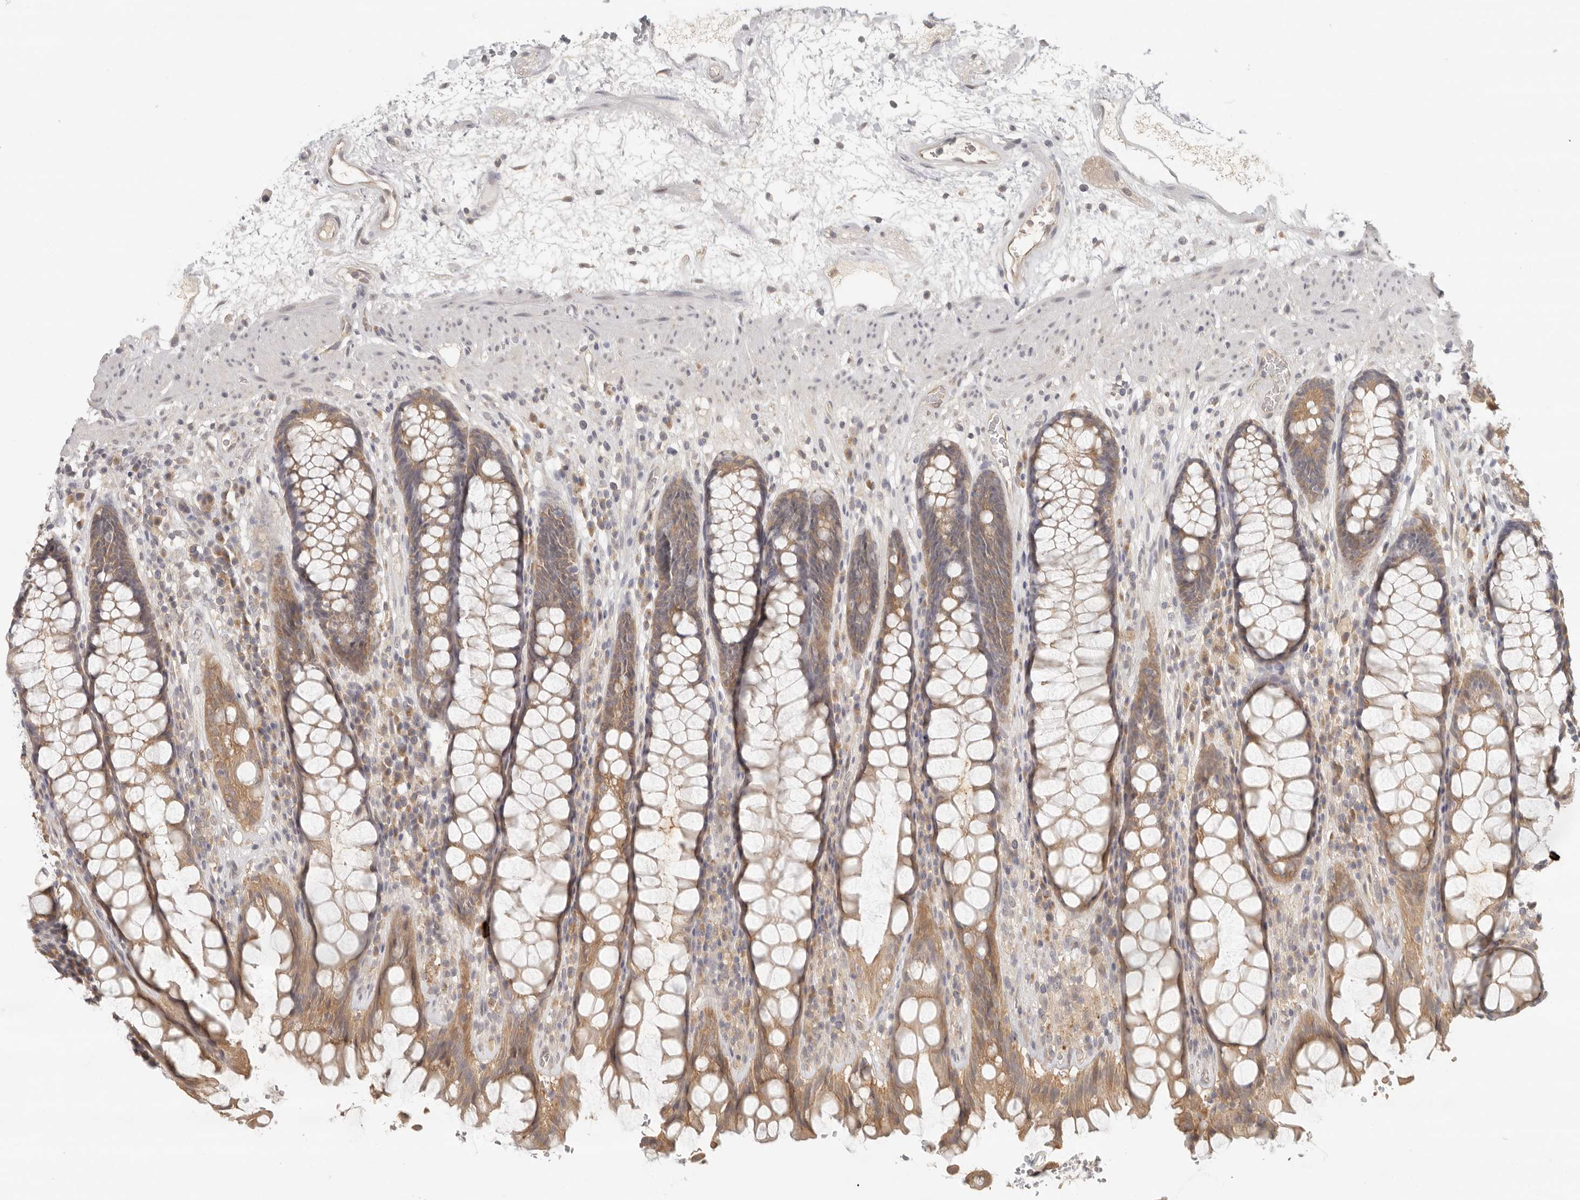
{"staining": {"intensity": "moderate", "quantity": ">75%", "location": "cytoplasmic/membranous"}, "tissue": "rectum", "cell_type": "Glandular cells", "image_type": "normal", "snomed": [{"axis": "morphology", "description": "Normal tissue, NOS"}, {"axis": "topography", "description": "Rectum"}], "caption": "Immunohistochemical staining of unremarkable human rectum exhibits >75% levels of moderate cytoplasmic/membranous protein positivity in approximately >75% of glandular cells.", "gene": "AHDC1", "patient": {"sex": "male", "age": 64}}